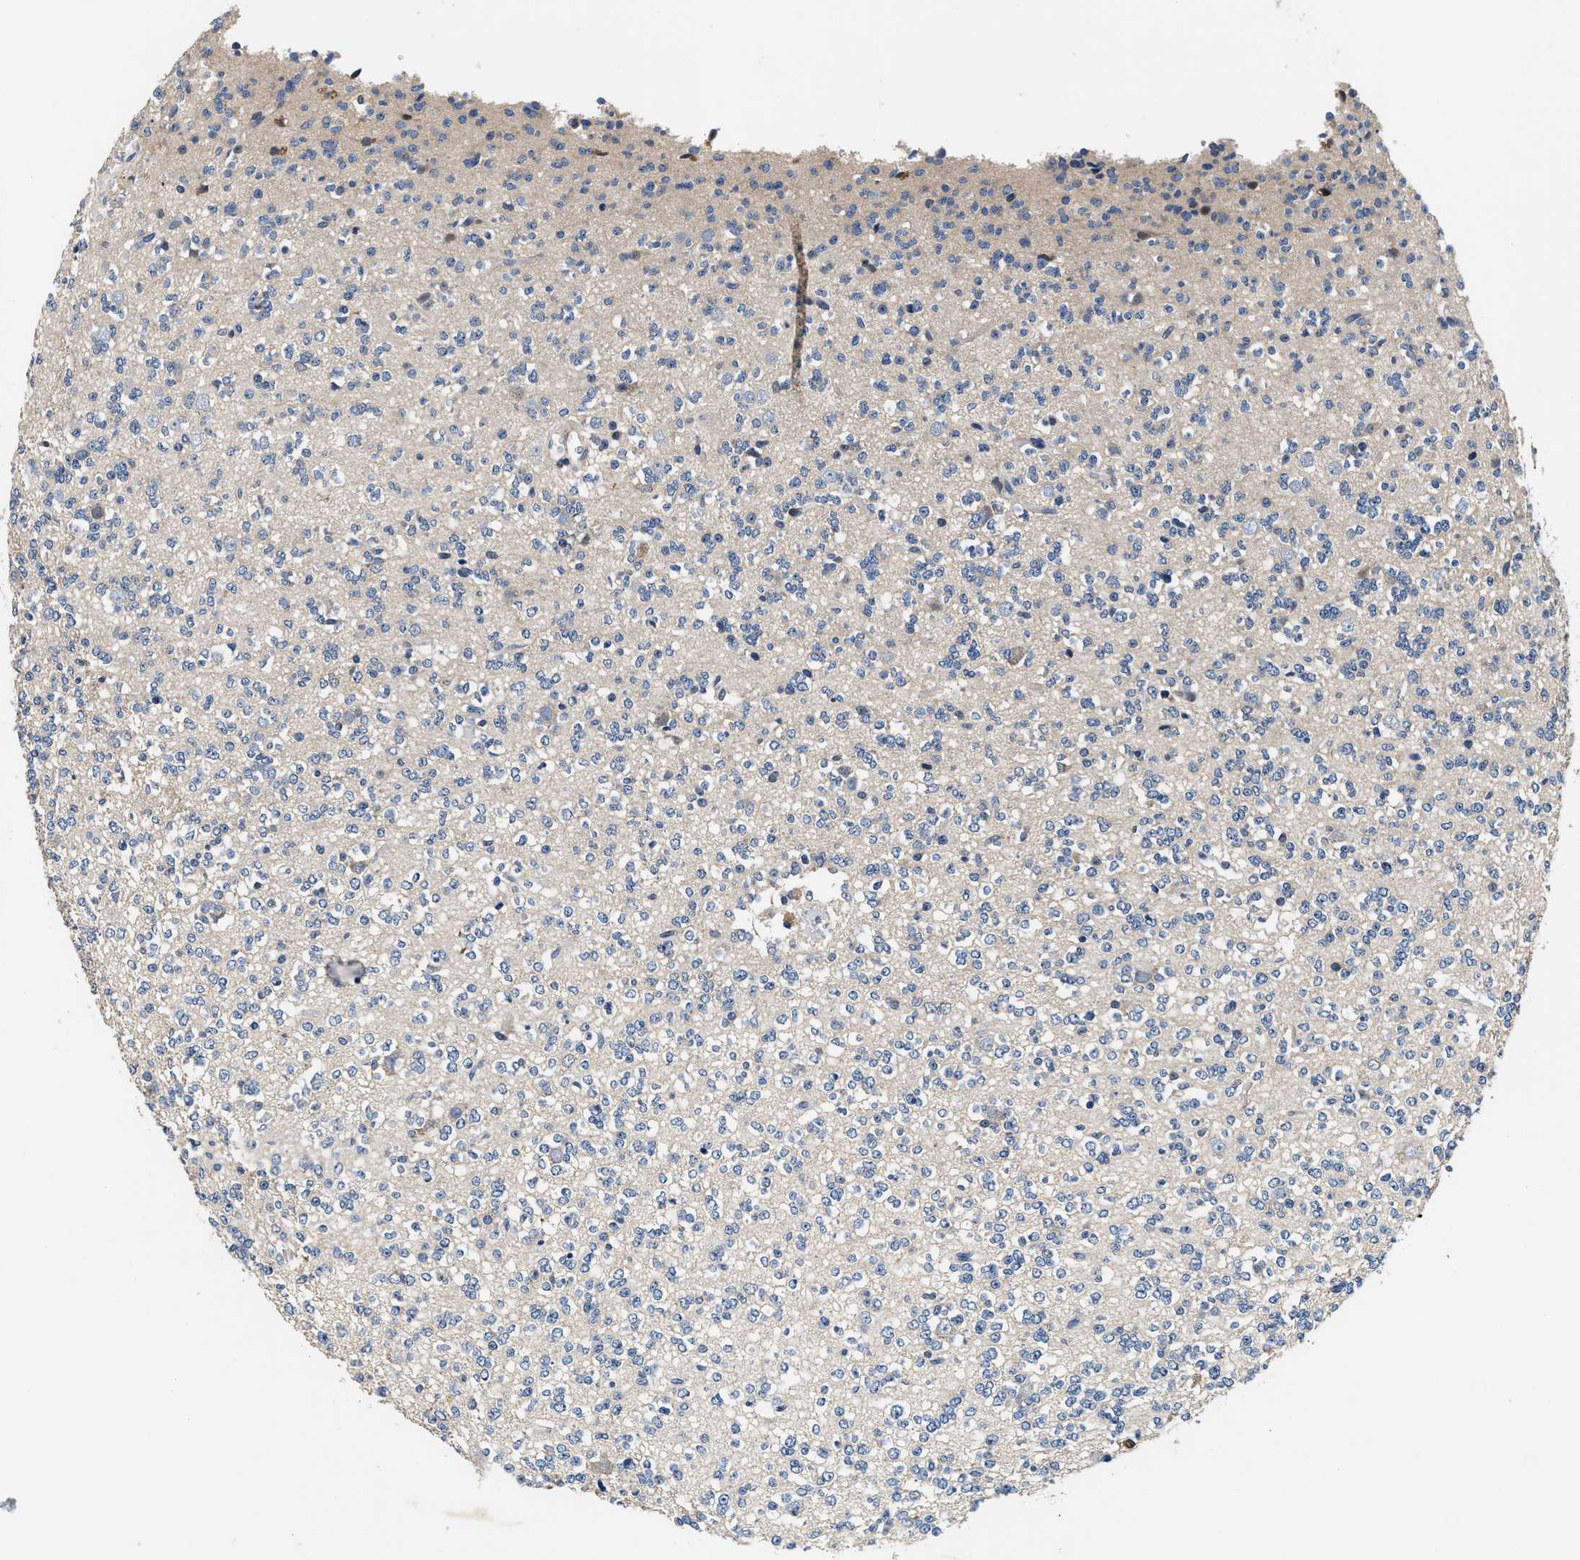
{"staining": {"intensity": "negative", "quantity": "none", "location": "none"}, "tissue": "glioma", "cell_type": "Tumor cells", "image_type": "cancer", "snomed": [{"axis": "morphology", "description": "Glioma, malignant, Low grade"}, {"axis": "topography", "description": "Brain"}], "caption": "Image shows no significant protein positivity in tumor cells of low-grade glioma (malignant). (DAB immunohistochemistry visualized using brightfield microscopy, high magnification).", "gene": "ANKIB1", "patient": {"sex": "male", "age": 38}}